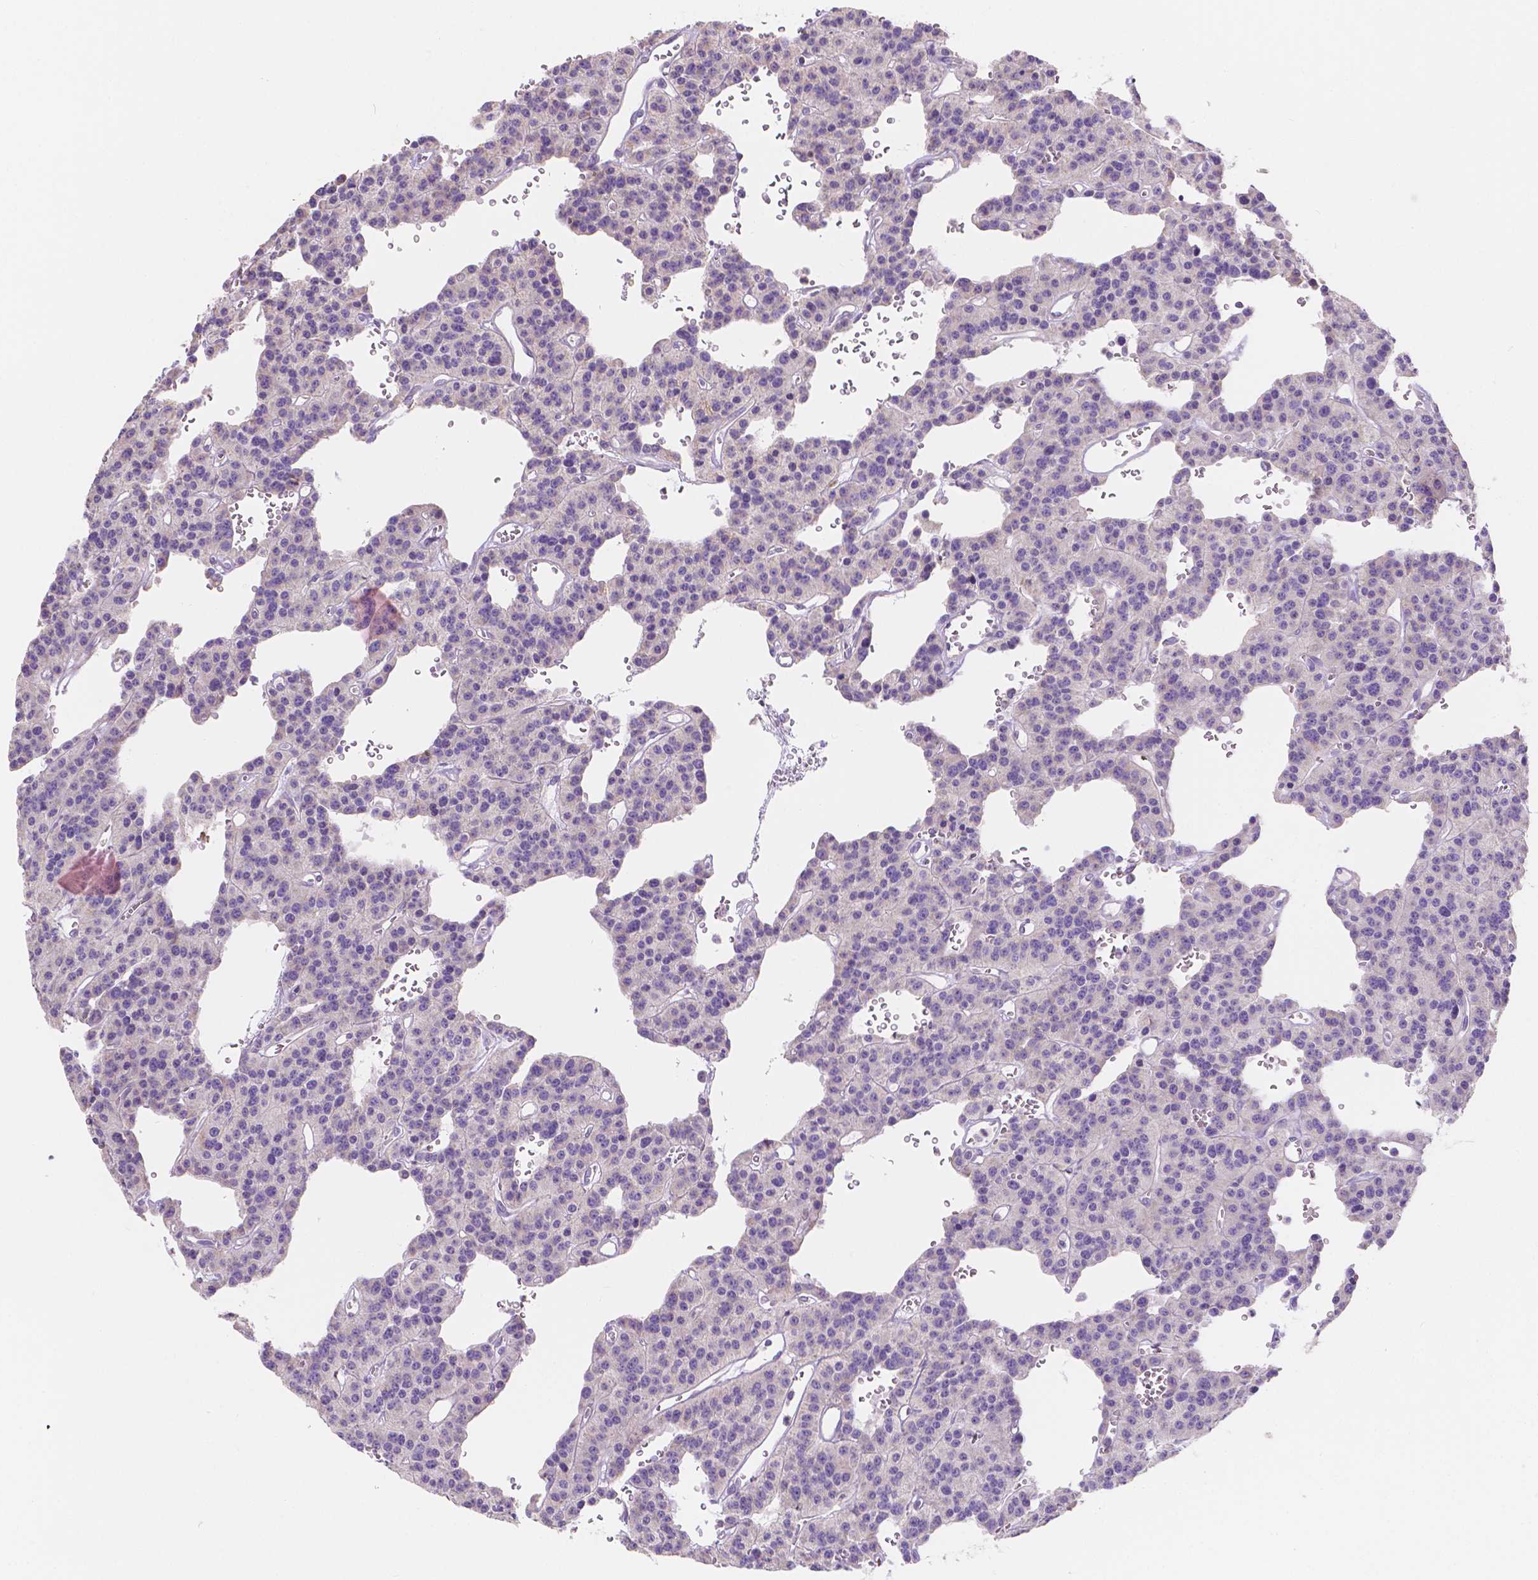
{"staining": {"intensity": "negative", "quantity": "none", "location": "none"}, "tissue": "carcinoid", "cell_type": "Tumor cells", "image_type": "cancer", "snomed": [{"axis": "morphology", "description": "Carcinoid, malignant, NOS"}, {"axis": "topography", "description": "Lung"}], "caption": "There is no significant expression in tumor cells of carcinoid (malignant).", "gene": "TMEM130", "patient": {"sex": "female", "age": 71}}